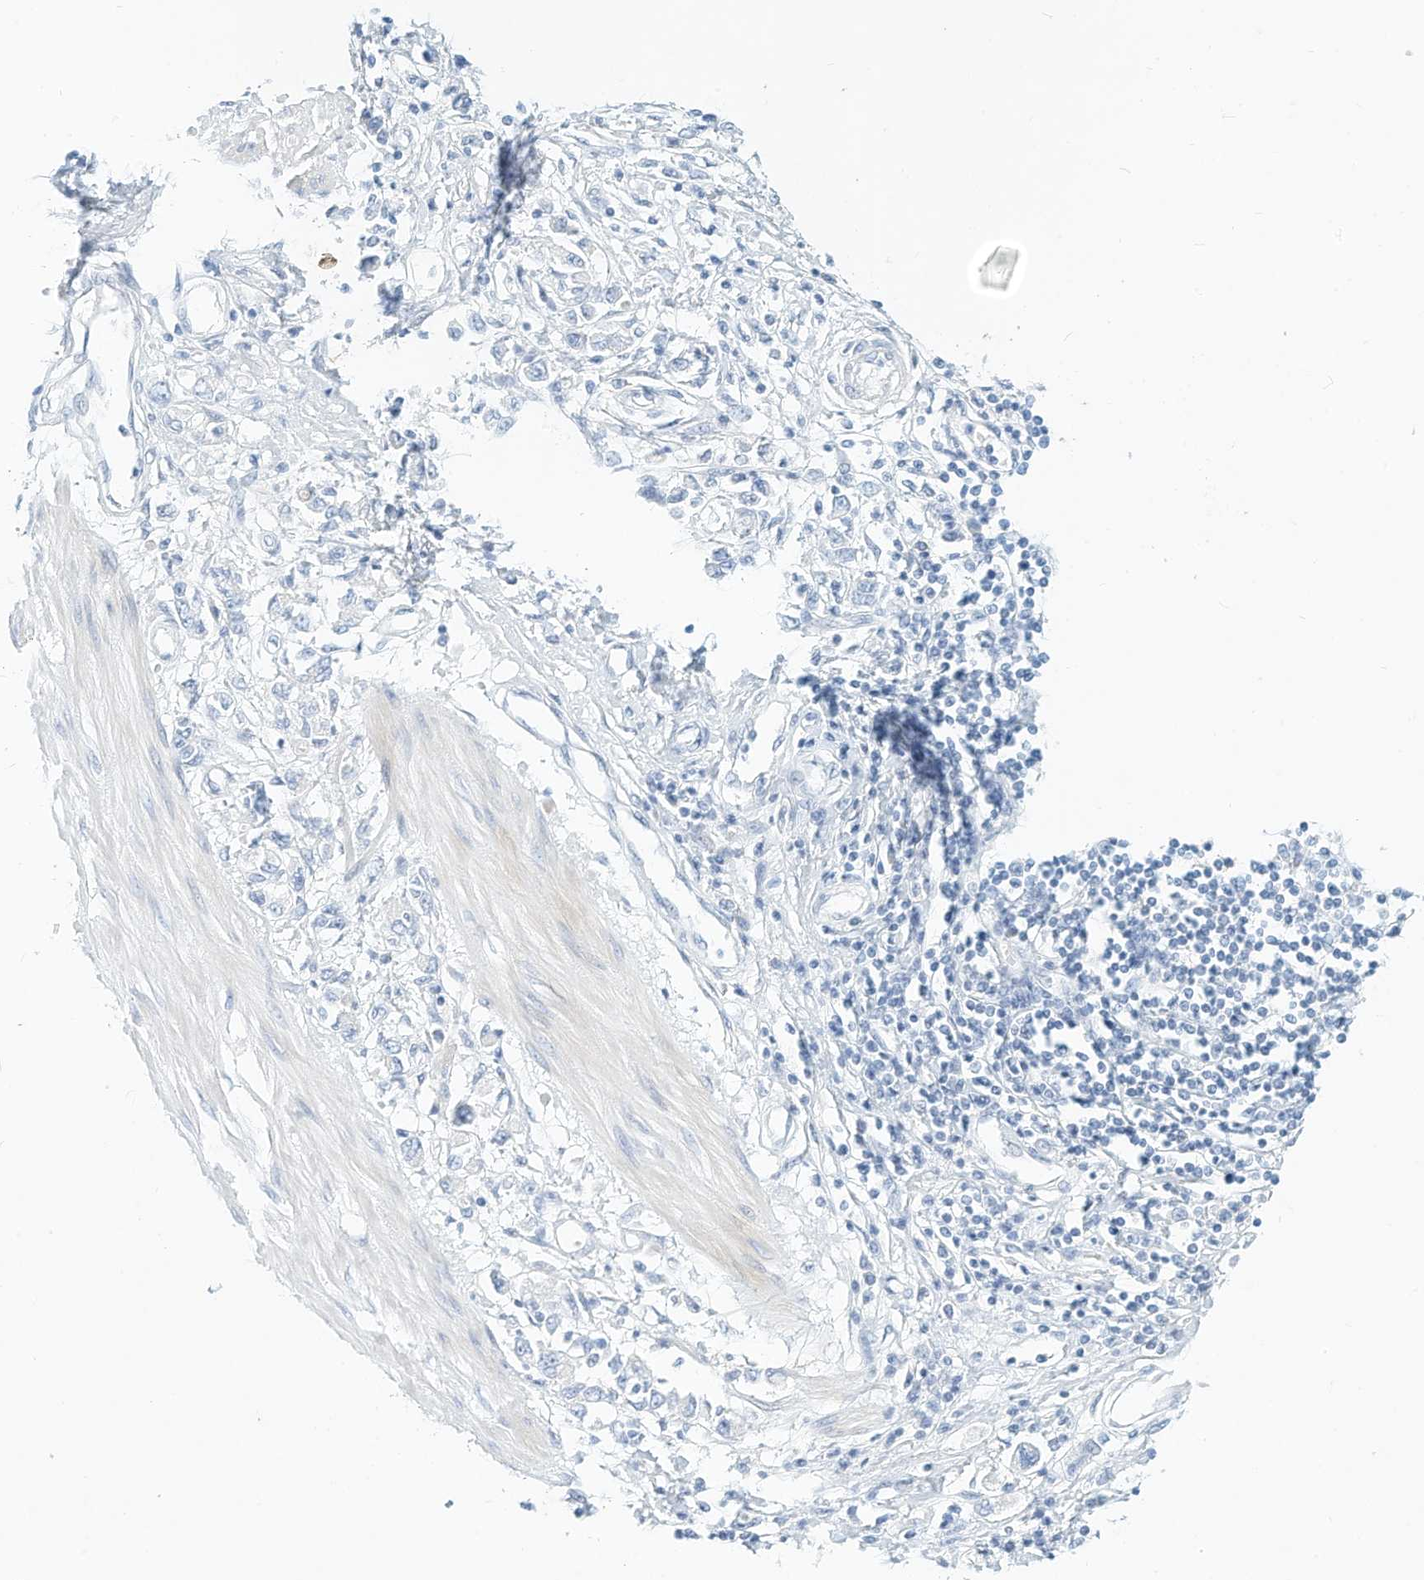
{"staining": {"intensity": "negative", "quantity": "none", "location": "none"}, "tissue": "stomach cancer", "cell_type": "Tumor cells", "image_type": "cancer", "snomed": [{"axis": "morphology", "description": "Adenocarcinoma, NOS"}, {"axis": "topography", "description": "Stomach"}], "caption": "Histopathology image shows no protein positivity in tumor cells of adenocarcinoma (stomach) tissue. (DAB immunohistochemistry visualized using brightfield microscopy, high magnification).", "gene": "SPOCD1", "patient": {"sex": "female", "age": 76}}